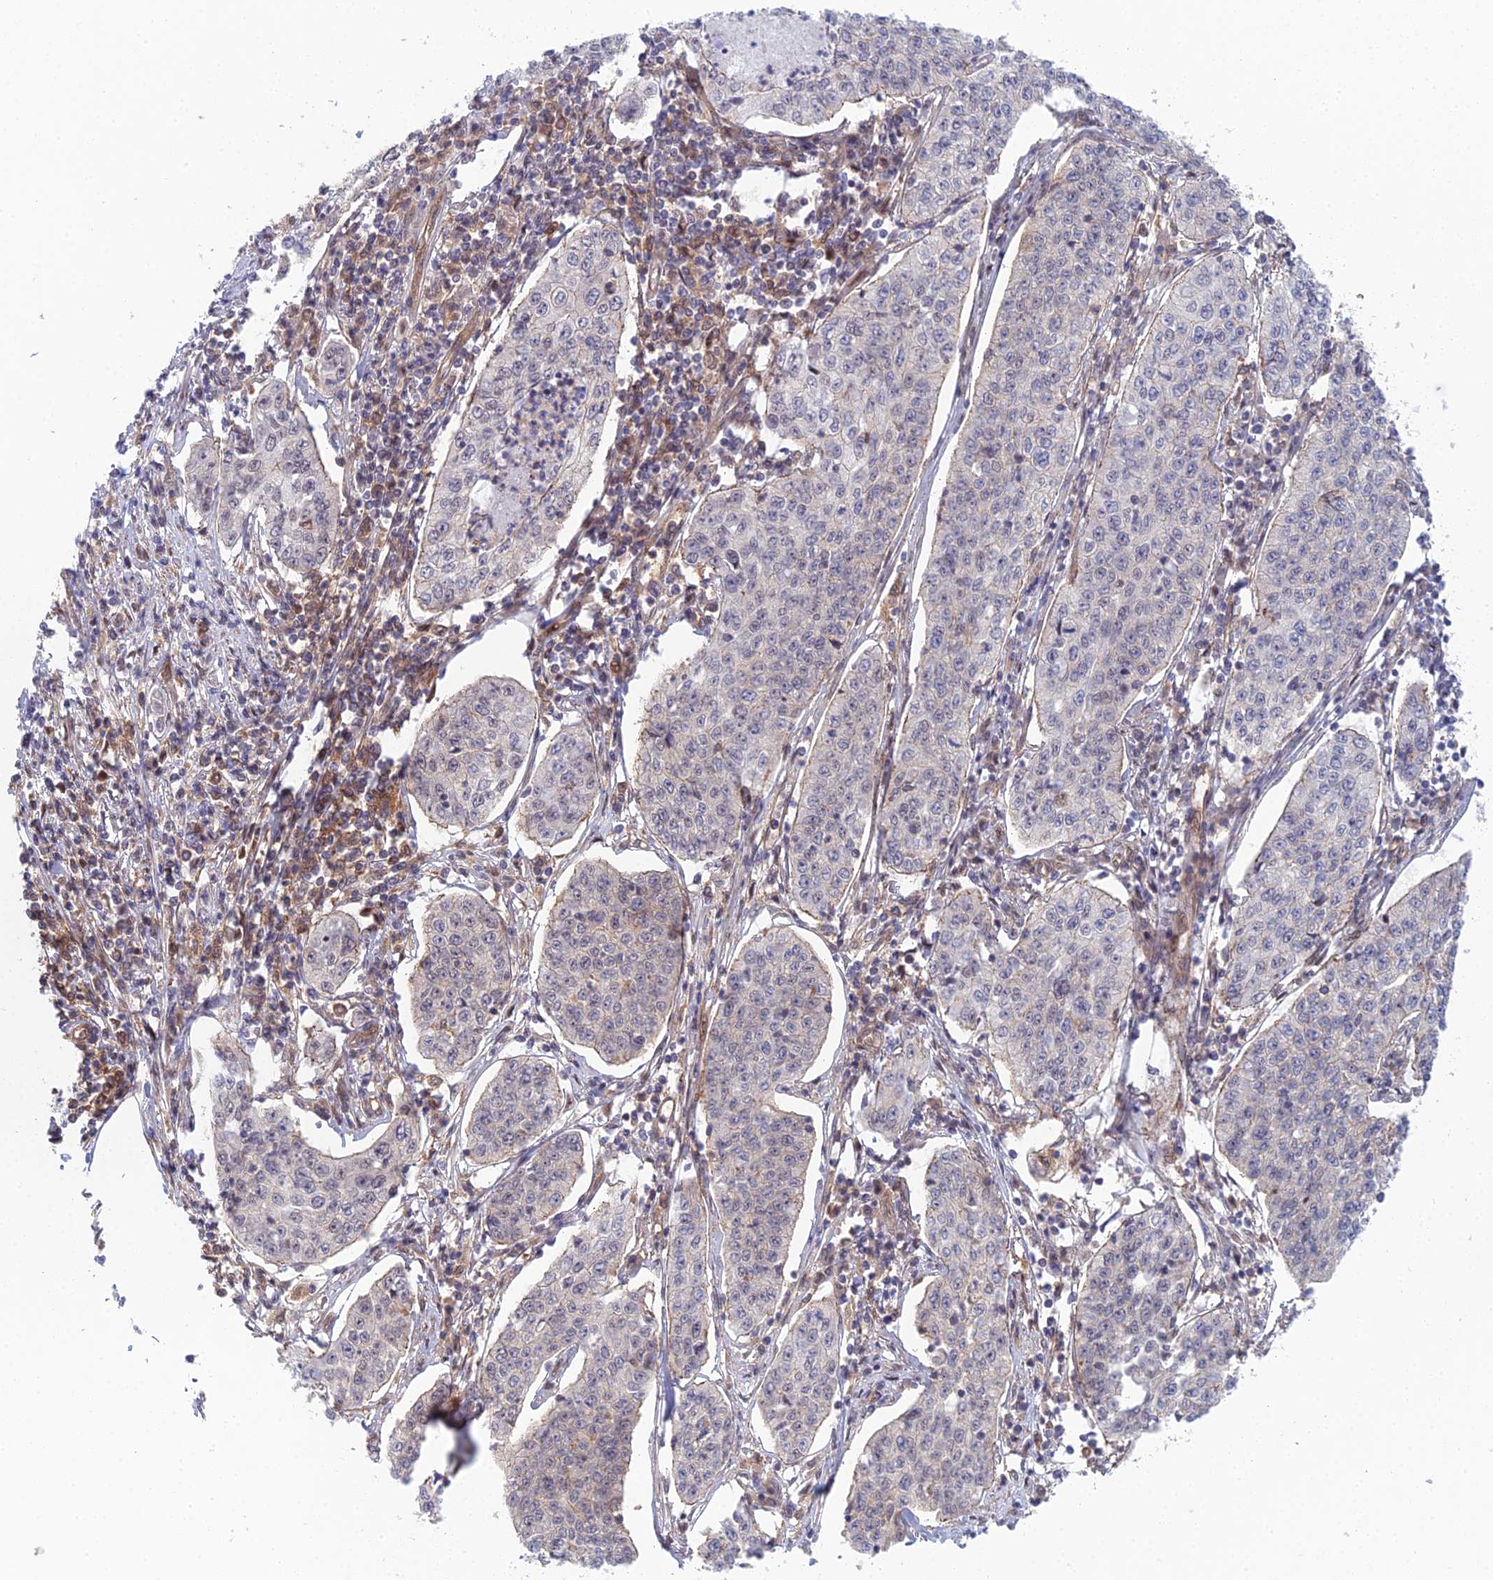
{"staining": {"intensity": "negative", "quantity": "none", "location": "none"}, "tissue": "cervical cancer", "cell_type": "Tumor cells", "image_type": "cancer", "snomed": [{"axis": "morphology", "description": "Squamous cell carcinoma, NOS"}, {"axis": "topography", "description": "Cervix"}], "caption": "IHC of human squamous cell carcinoma (cervical) demonstrates no positivity in tumor cells. (Stains: DAB (3,3'-diaminobenzidine) immunohistochemistry with hematoxylin counter stain, Microscopy: brightfield microscopy at high magnification).", "gene": "ABHD1", "patient": {"sex": "female", "age": 35}}